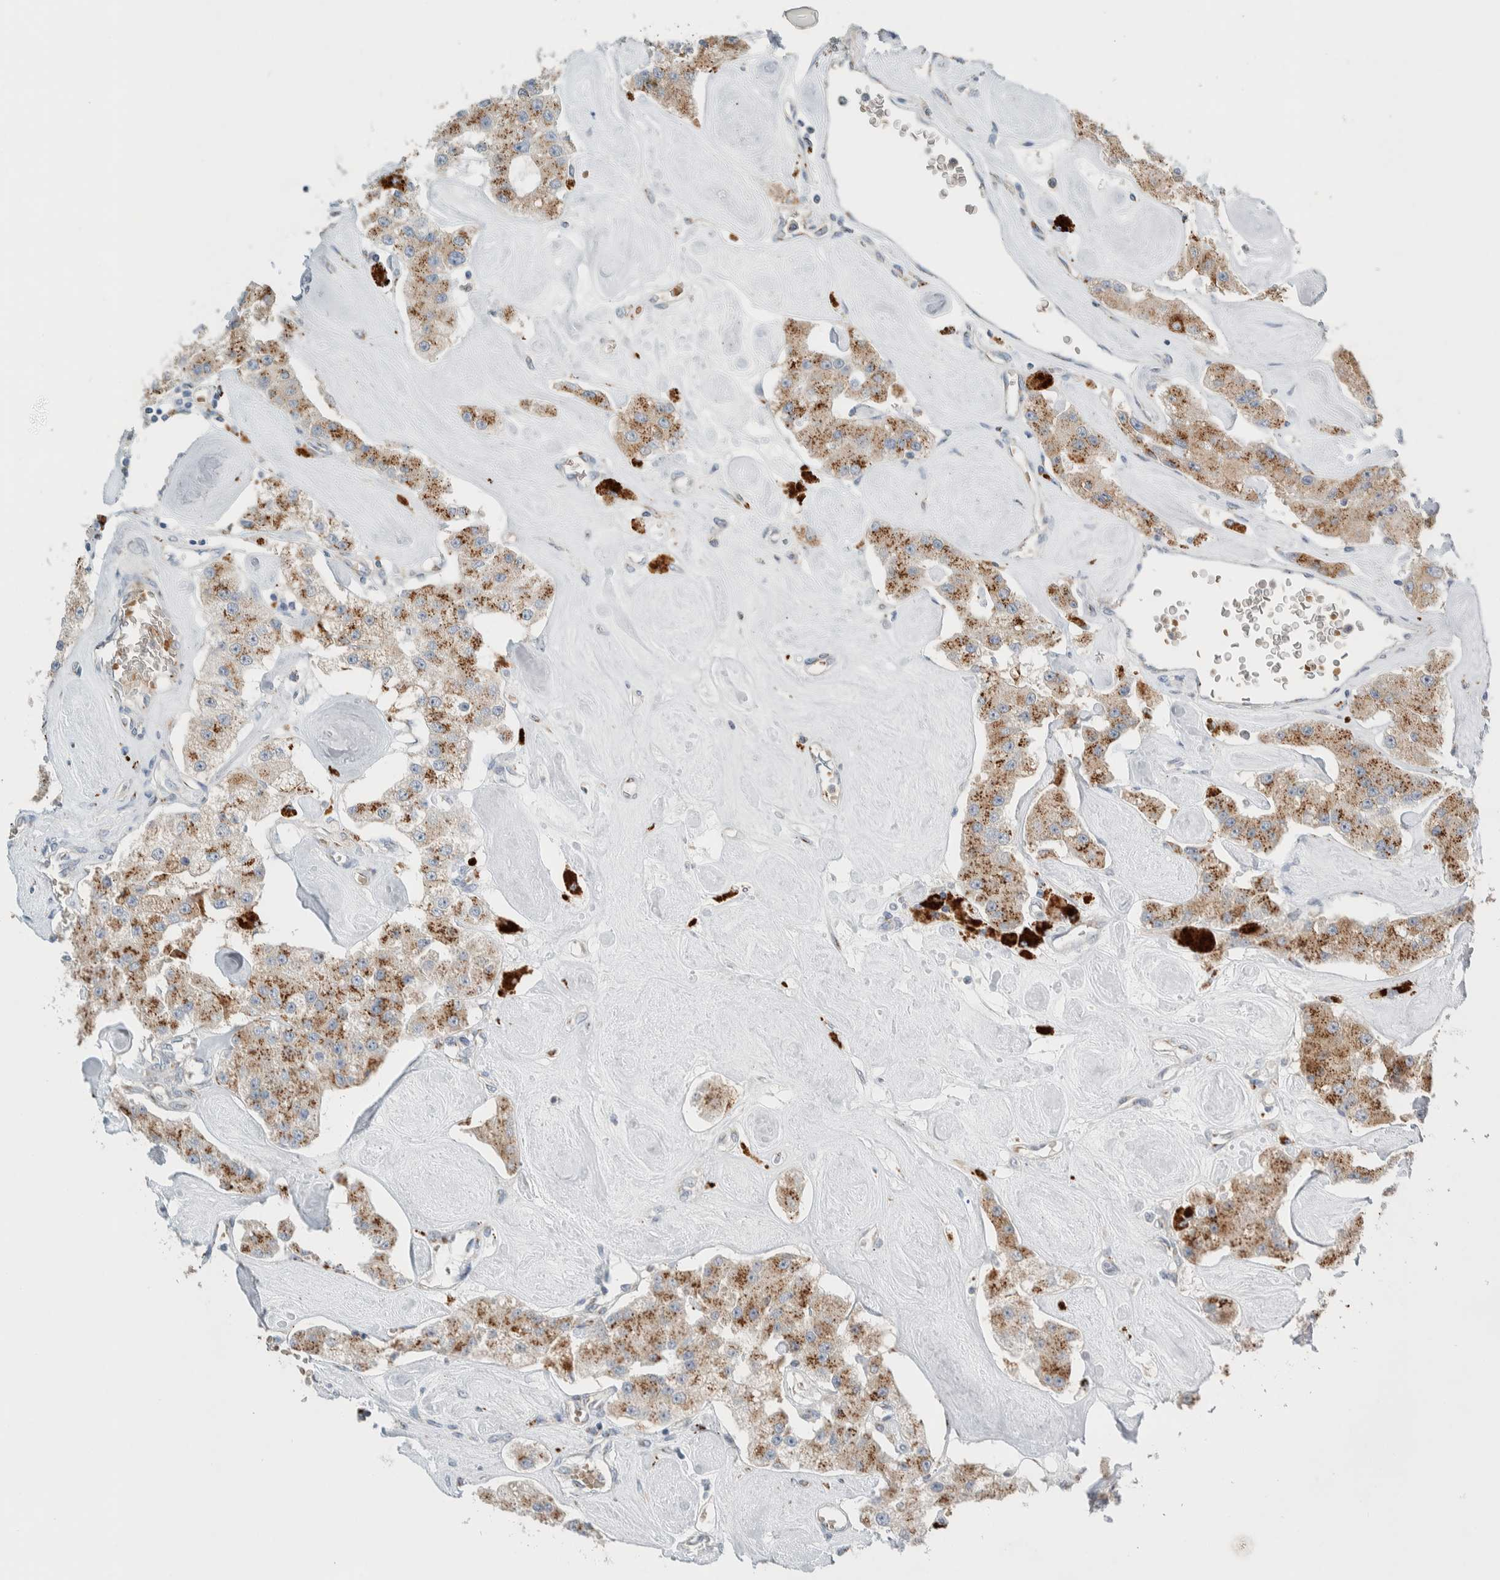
{"staining": {"intensity": "moderate", "quantity": ">75%", "location": "cytoplasmic/membranous"}, "tissue": "carcinoid", "cell_type": "Tumor cells", "image_type": "cancer", "snomed": [{"axis": "morphology", "description": "Carcinoid, malignant, NOS"}, {"axis": "topography", "description": "Pancreas"}], "caption": "Moderate cytoplasmic/membranous staining is present in approximately >75% of tumor cells in carcinoid.", "gene": "SLC38A10", "patient": {"sex": "male", "age": 41}}